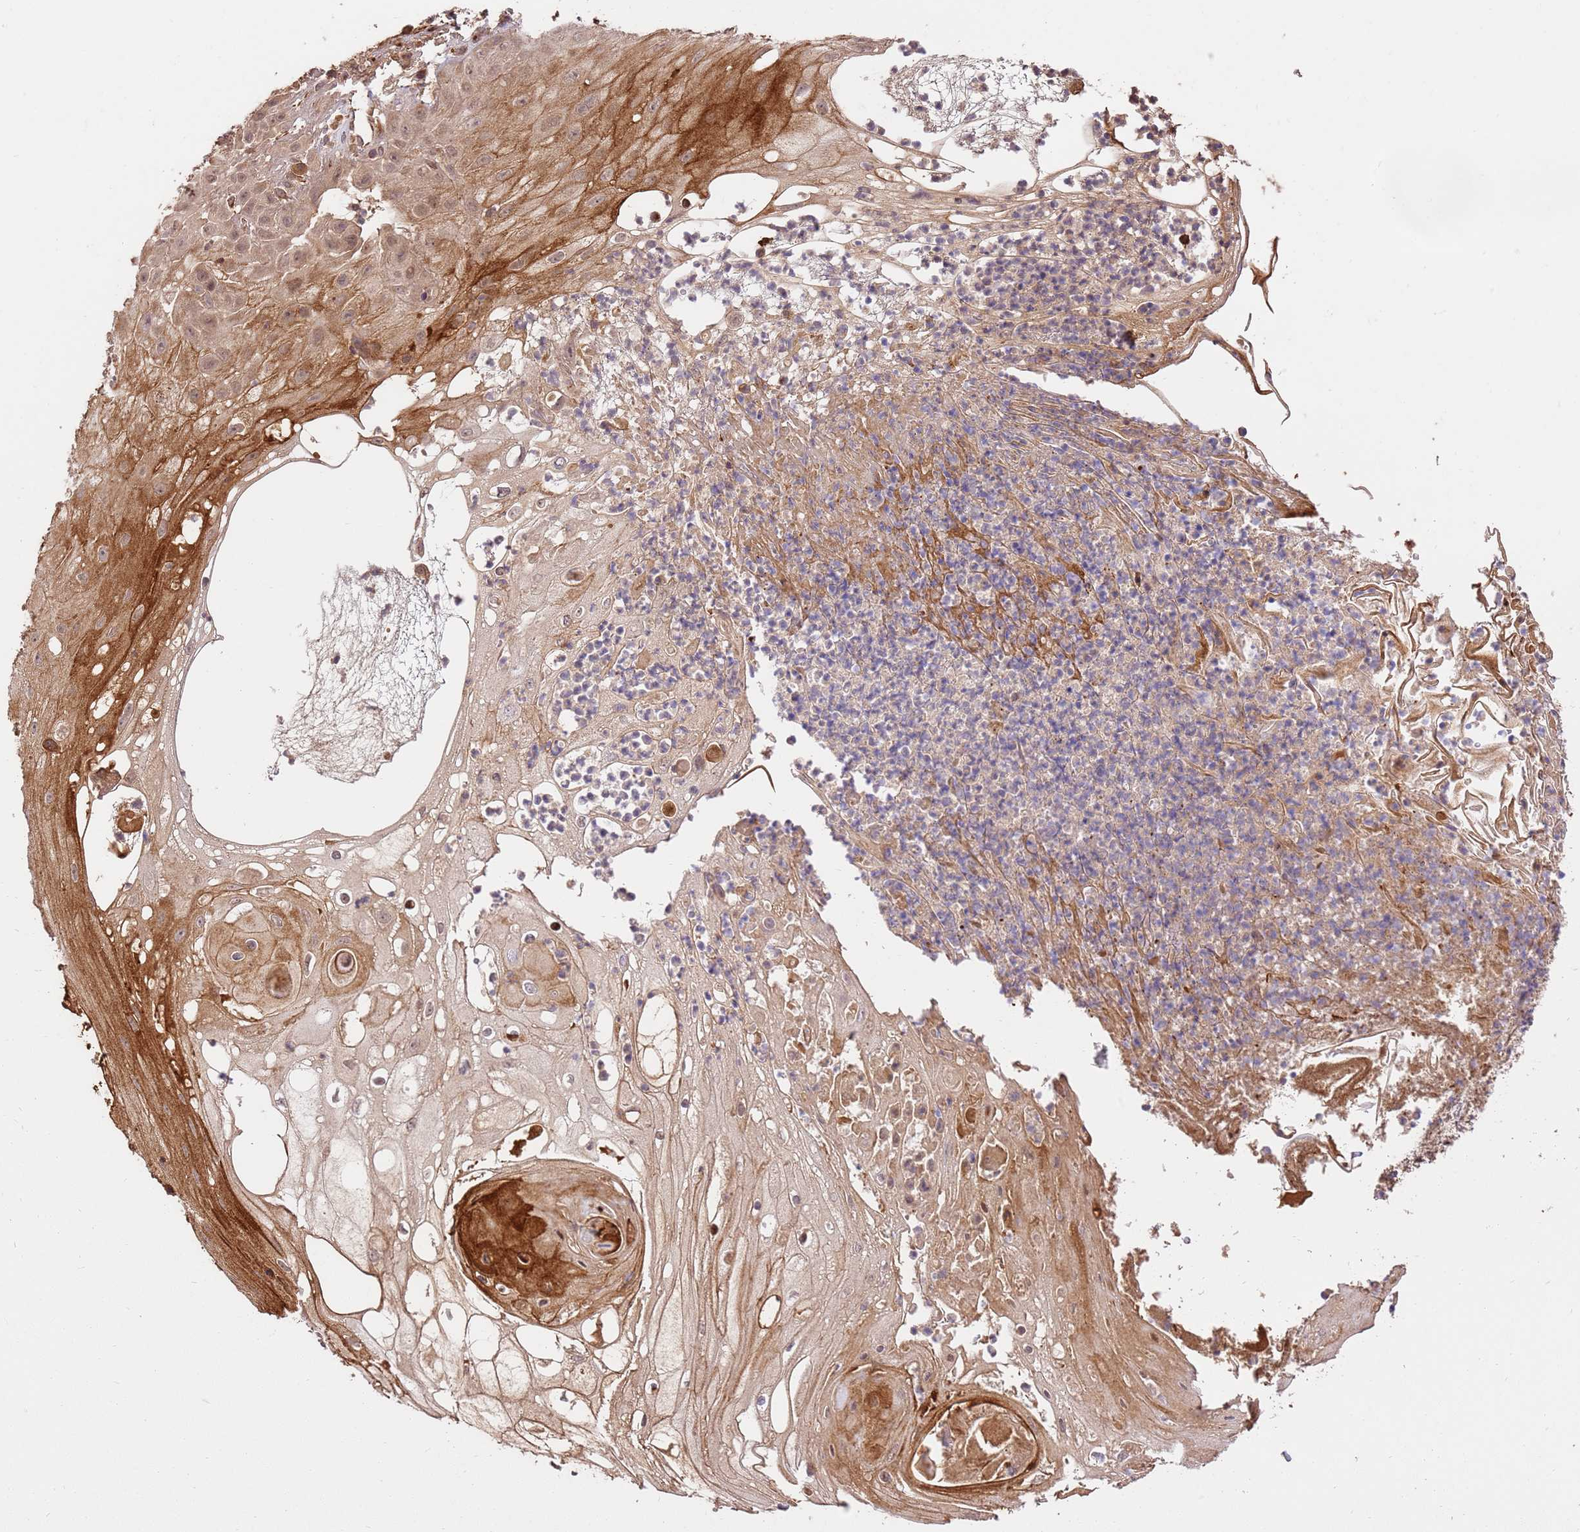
{"staining": {"intensity": "moderate", "quantity": ">75%", "location": "cytoplasmic/membranous,nuclear"}, "tissue": "skin cancer", "cell_type": "Tumor cells", "image_type": "cancer", "snomed": [{"axis": "morphology", "description": "Squamous cell carcinoma, NOS"}, {"axis": "topography", "description": "Skin"}], "caption": "The micrograph exhibits immunohistochemical staining of skin cancer. There is moderate cytoplasmic/membranous and nuclear expression is present in about >75% of tumor cells. The protein of interest is stained brown, and the nuclei are stained in blue (DAB IHC with brightfield microscopy, high magnification).", "gene": "KATNAL2", "patient": {"sex": "male", "age": 70}}